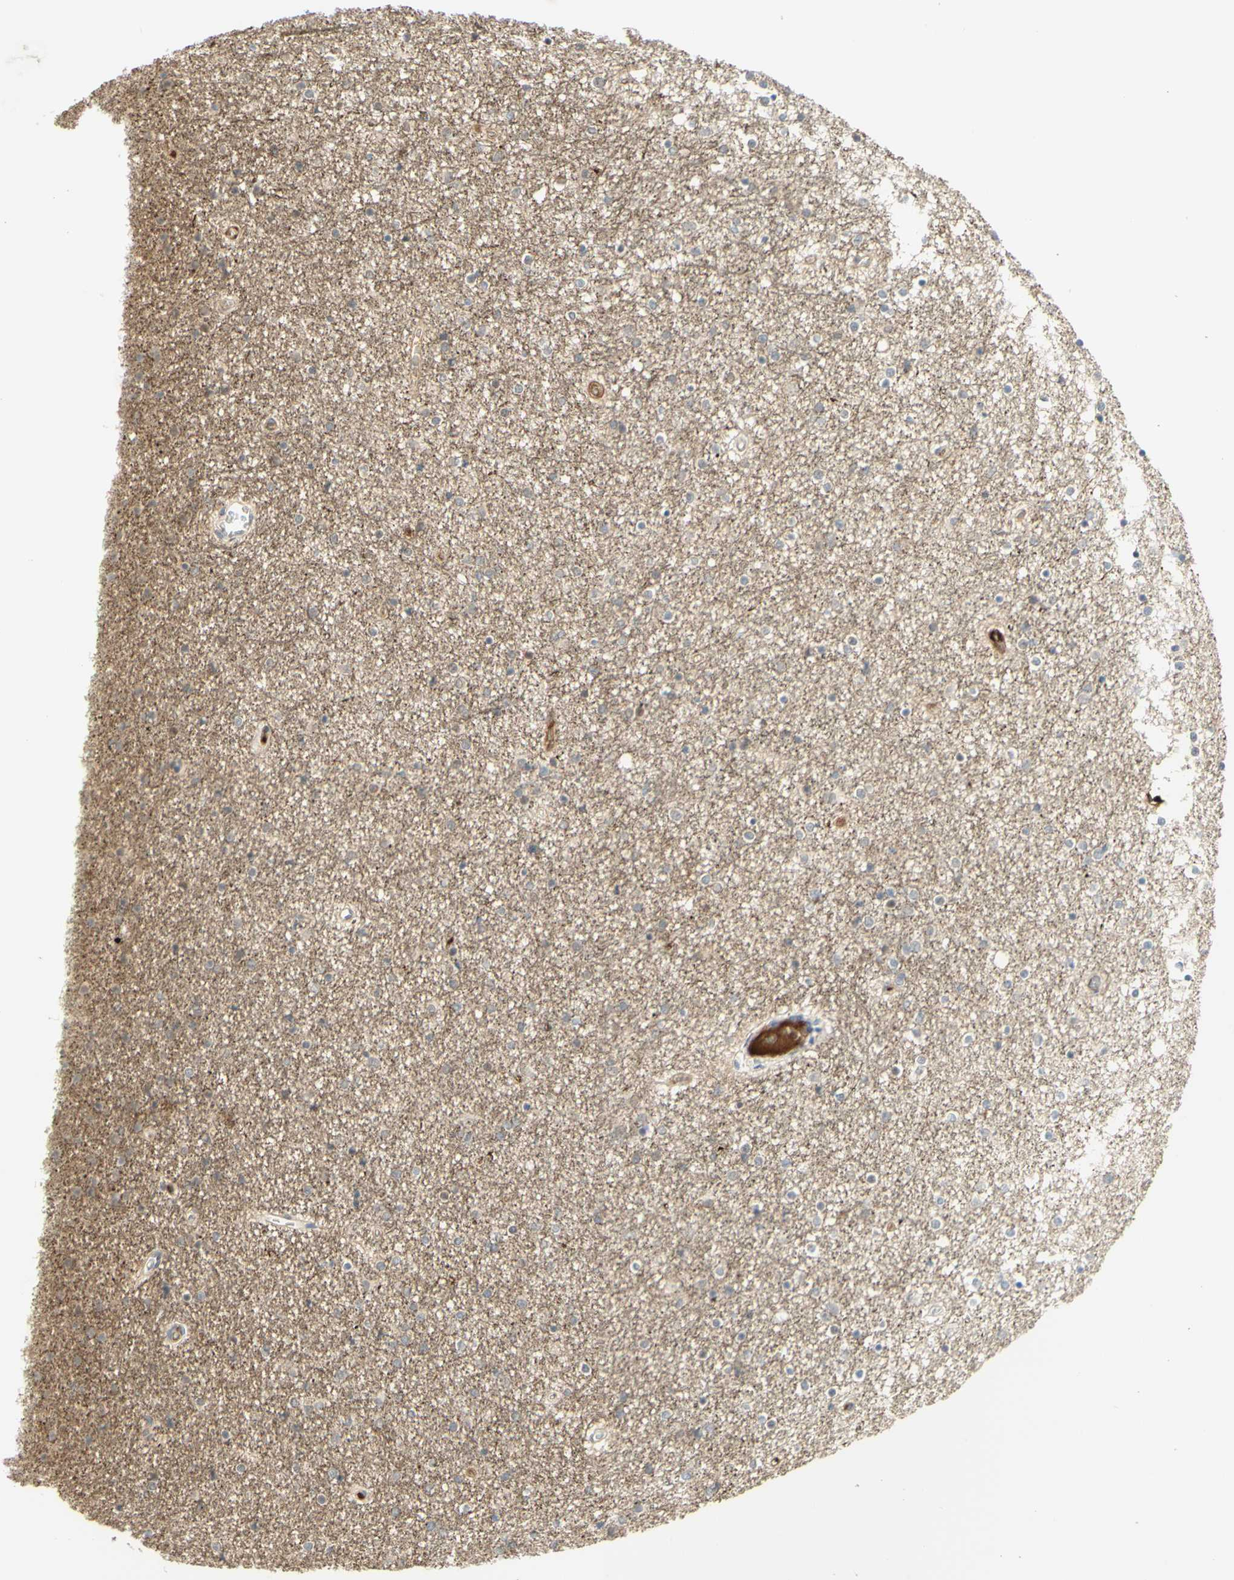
{"staining": {"intensity": "weak", "quantity": "<25%", "location": "cytoplasmic/membranous"}, "tissue": "caudate", "cell_type": "Glial cells", "image_type": "normal", "snomed": [{"axis": "morphology", "description": "Normal tissue, NOS"}, {"axis": "topography", "description": "Lateral ventricle wall"}], "caption": "Caudate was stained to show a protein in brown. There is no significant positivity in glial cells. (Brightfield microscopy of DAB (3,3'-diaminobenzidine) immunohistochemistry (IHC) at high magnification).", "gene": "ANGPT2", "patient": {"sex": "female", "age": 54}}